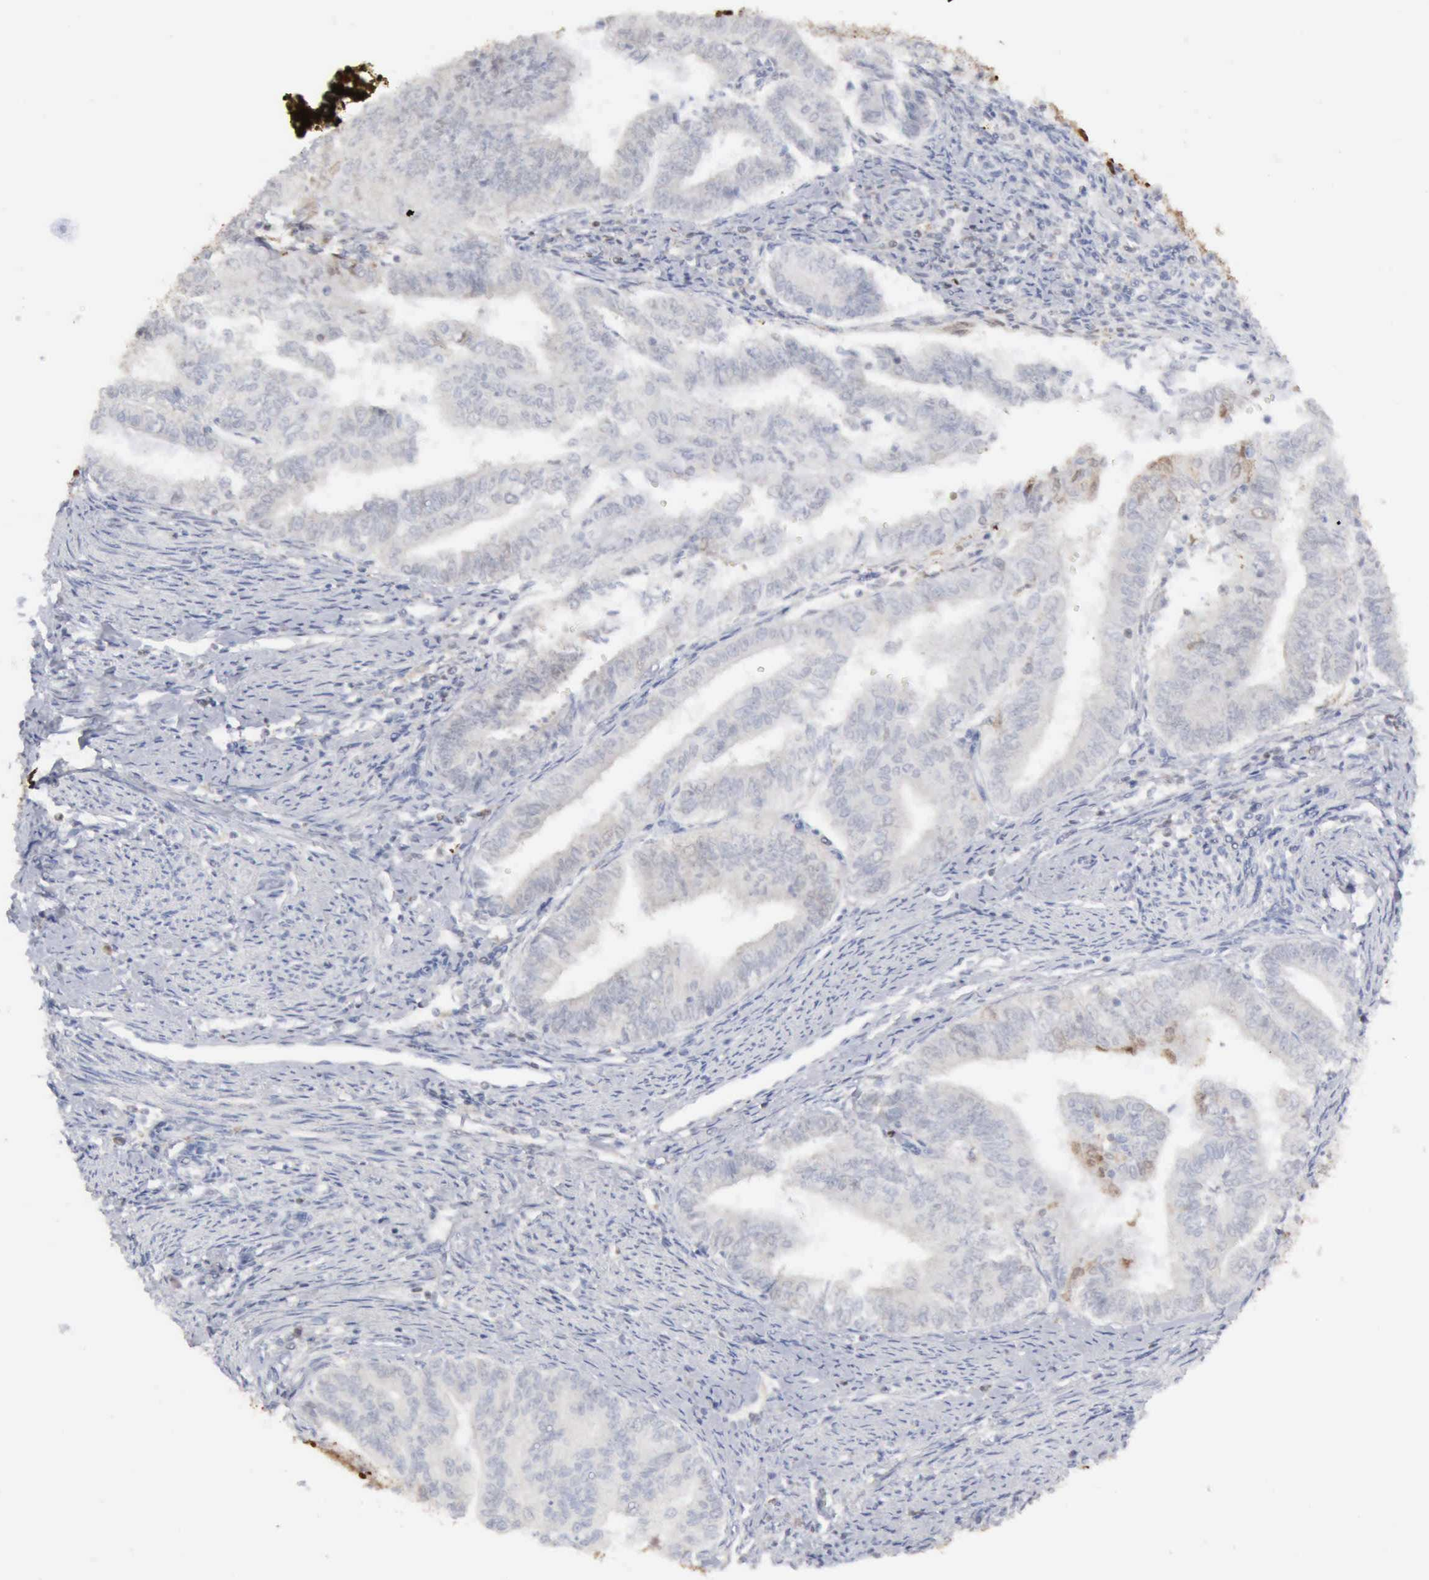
{"staining": {"intensity": "negative", "quantity": "none", "location": "none"}, "tissue": "endometrial cancer", "cell_type": "Tumor cells", "image_type": "cancer", "snomed": [{"axis": "morphology", "description": "Adenocarcinoma, NOS"}, {"axis": "topography", "description": "Endometrium"}], "caption": "Immunohistochemistry image of endometrial adenocarcinoma stained for a protein (brown), which exhibits no staining in tumor cells. (DAB (3,3'-diaminobenzidine) IHC visualized using brightfield microscopy, high magnification).", "gene": "STAT1", "patient": {"sex": "female", "age": 66}}